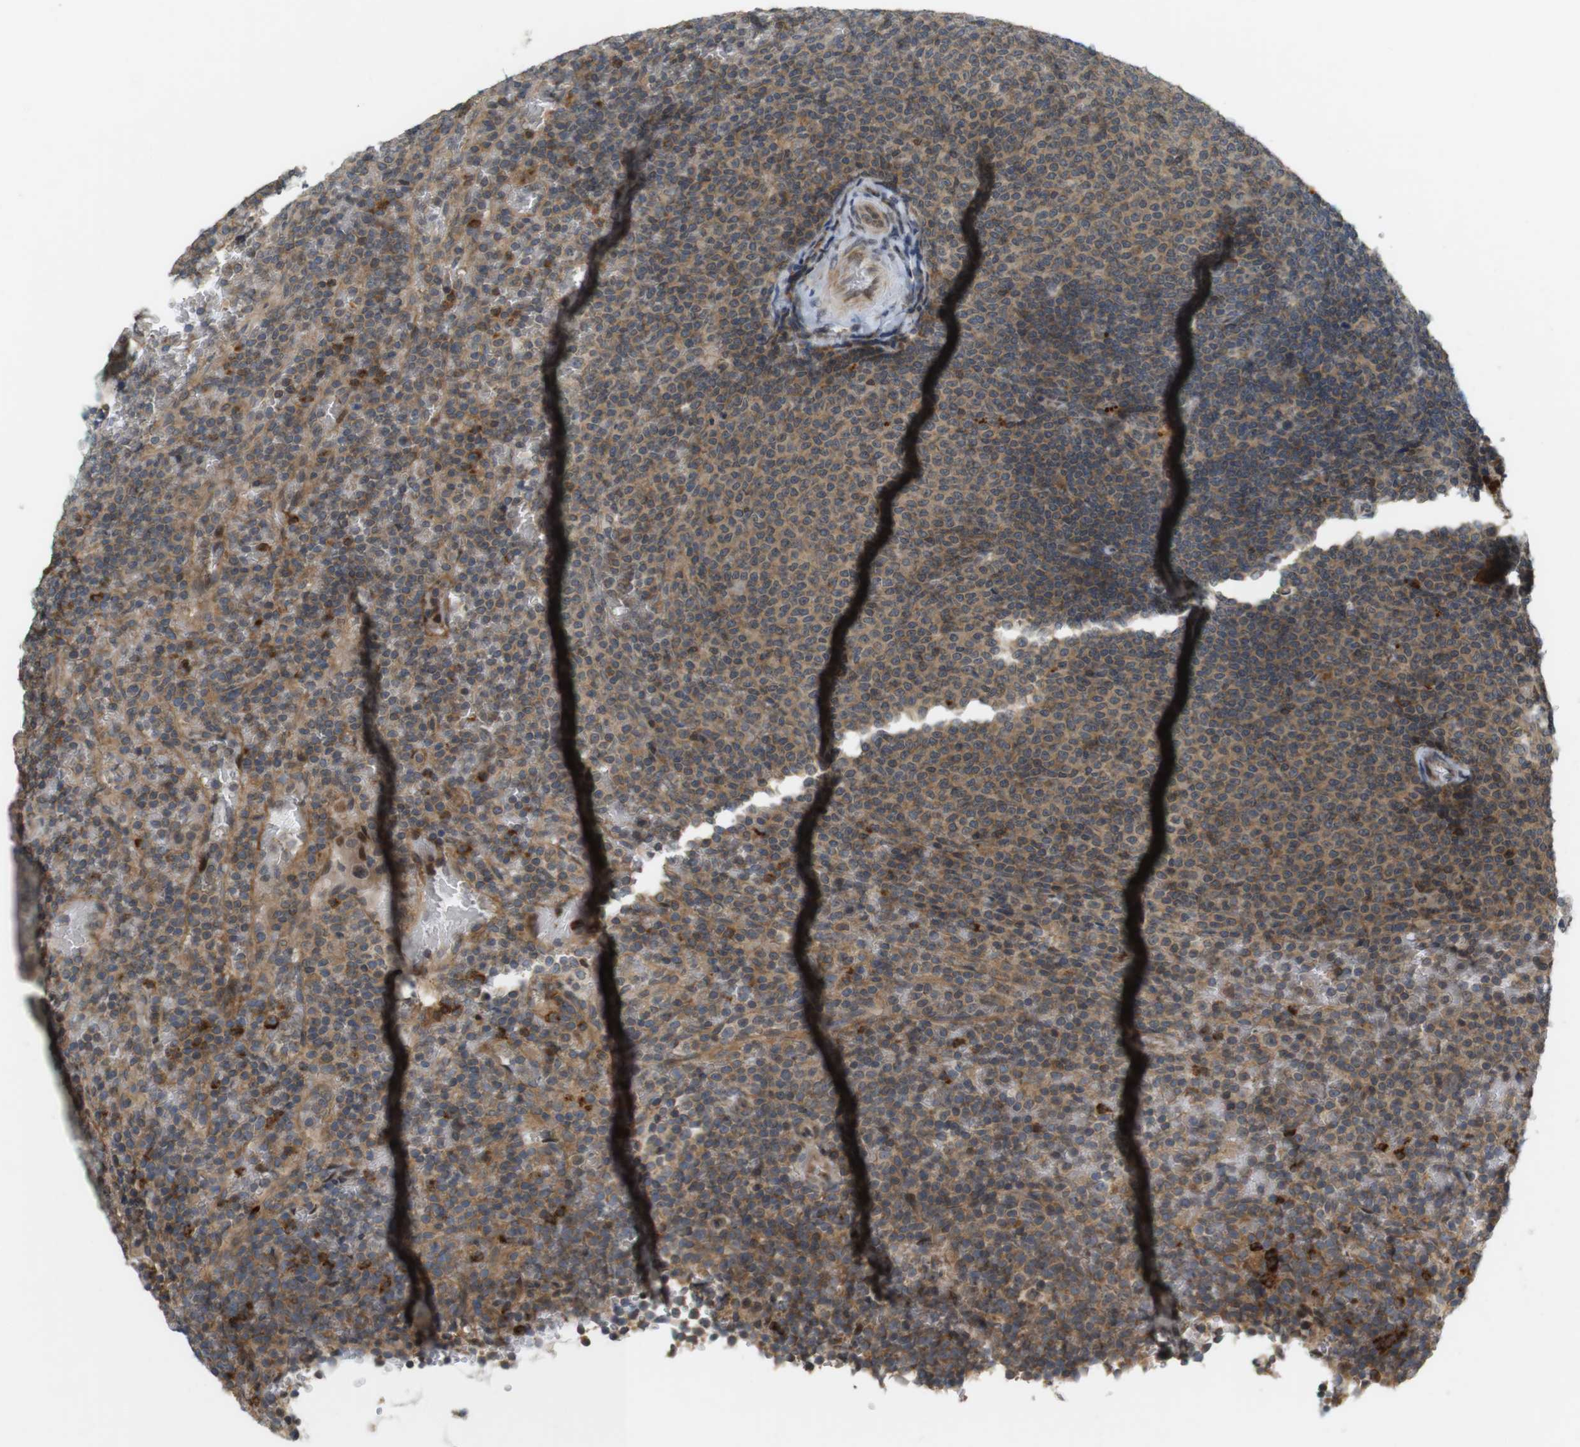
{"staining": {"intensity": "moderate", "quantity": "25%-75%", "location": "cytoplasmic/membranous,nuclear"}, "tissue": "lymphoma", "cell_type": "Tumor cells", "image_type": "cancer", "snomed": [{"axis": "morphology", "description": "Malignant lymphoma, non-Hodgkin's type, Low grade"}, {"axis": "topography", "description": "Spleen"}], "caption": "Lymphoma tissue shows moderate cytoplasmic/membranous and nuclear expression in about 25%-75% of tumor cells", "gene": "TMX3", "patient": {"sex": "female", "age": 77}}